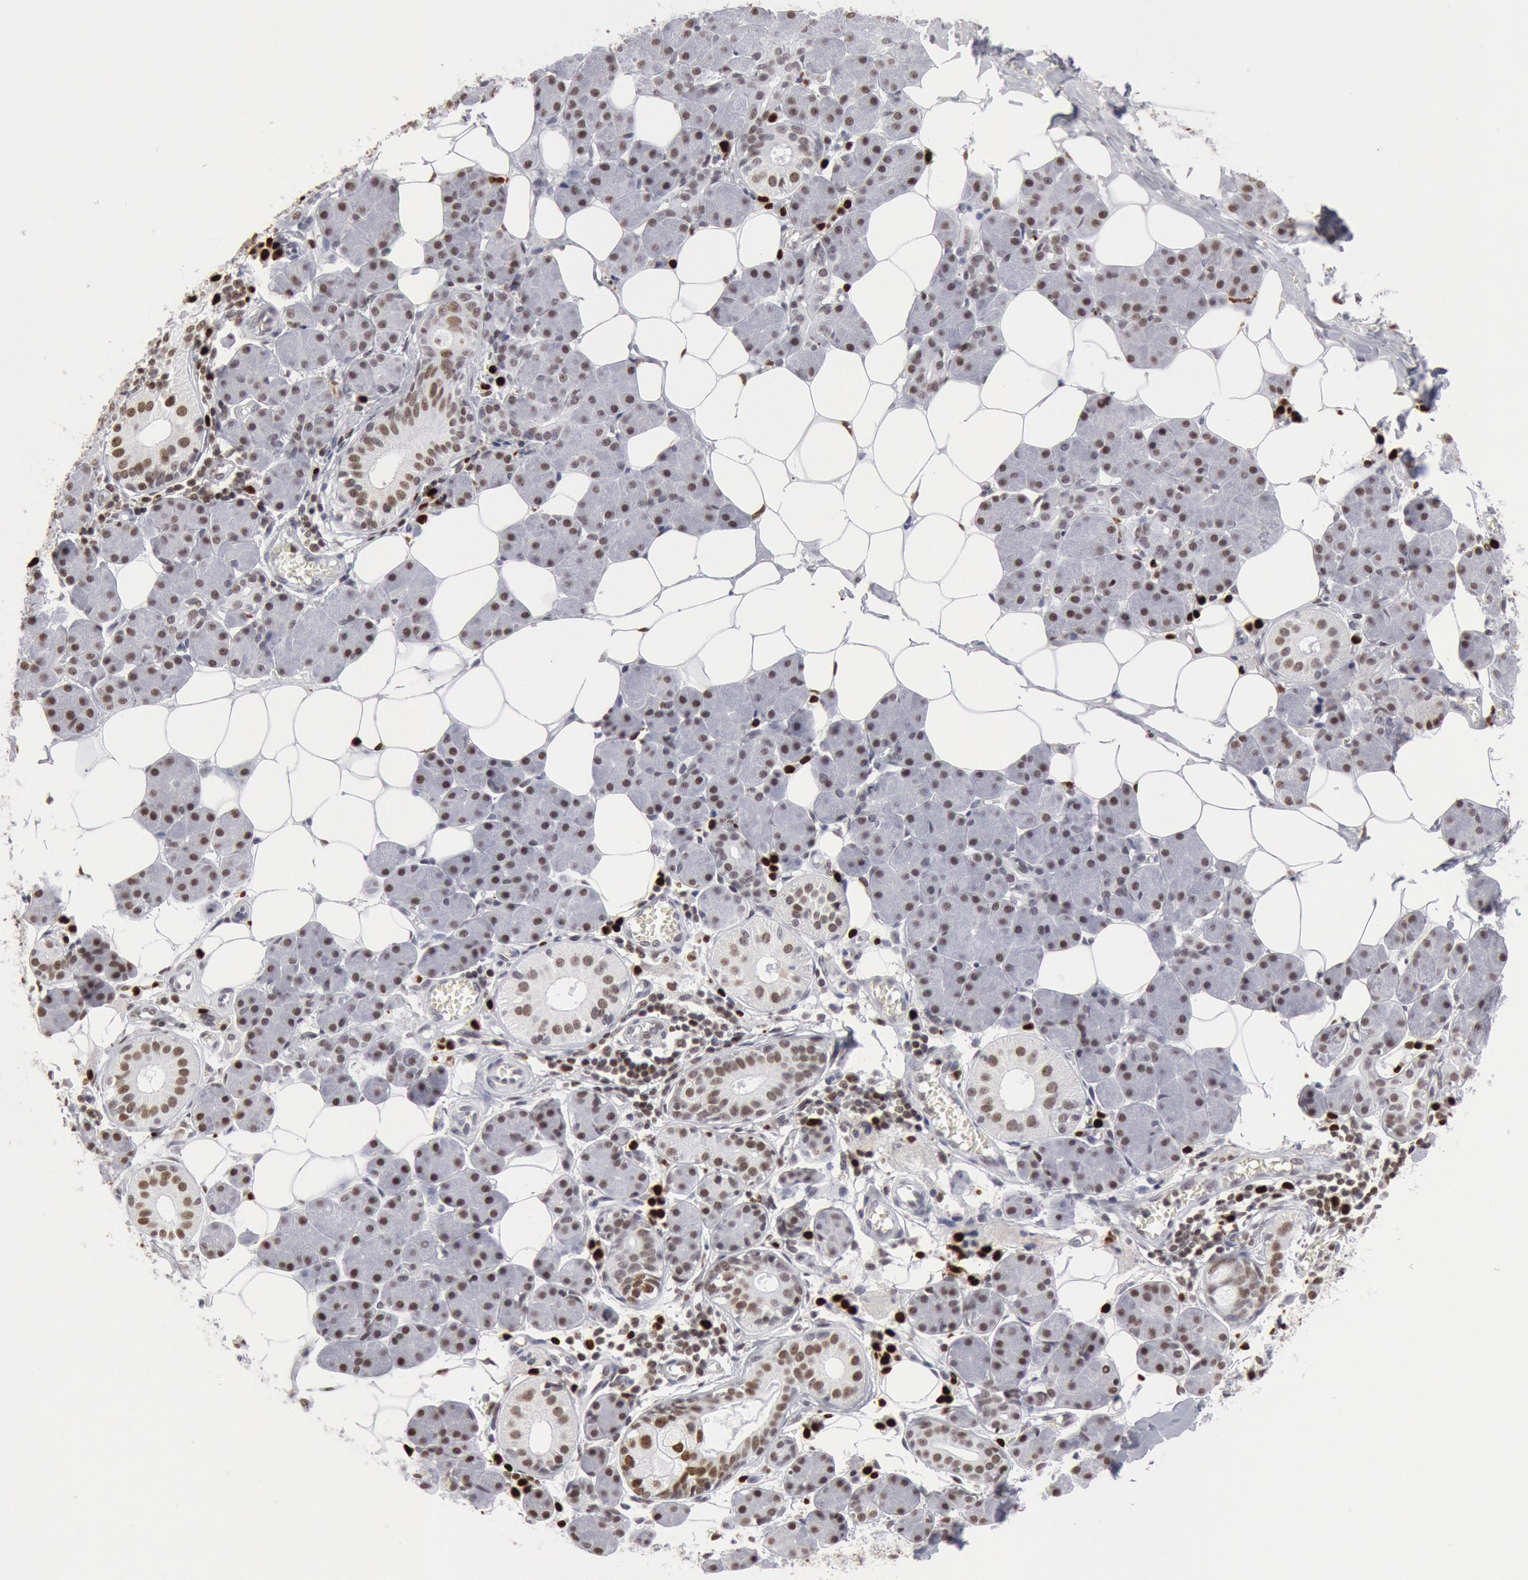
{"staining": {"intensity": "moderate", "quantity": "25%-75%", "location": "nuclear"}, "tissue": "salivary gland", "cell_type": "Glandular cells", "image_type": "normal", "snomed": [{"axis": "morphology", "description": "Normal tissue, NOS"}, {"axis": "morphology", "description": "Adenoma, NOS"}, {"axis": "topography", "description": "Salivary gland"}], "caption": "DAB (3,3'-diaminobenzidine) immunohistochemical staining of benign salivary gland displays moderate nuclear protein expression in about 25%-75% of glandular cells.", "gene": "SUB1", "patient": {"sex": "female", "age": 32}}